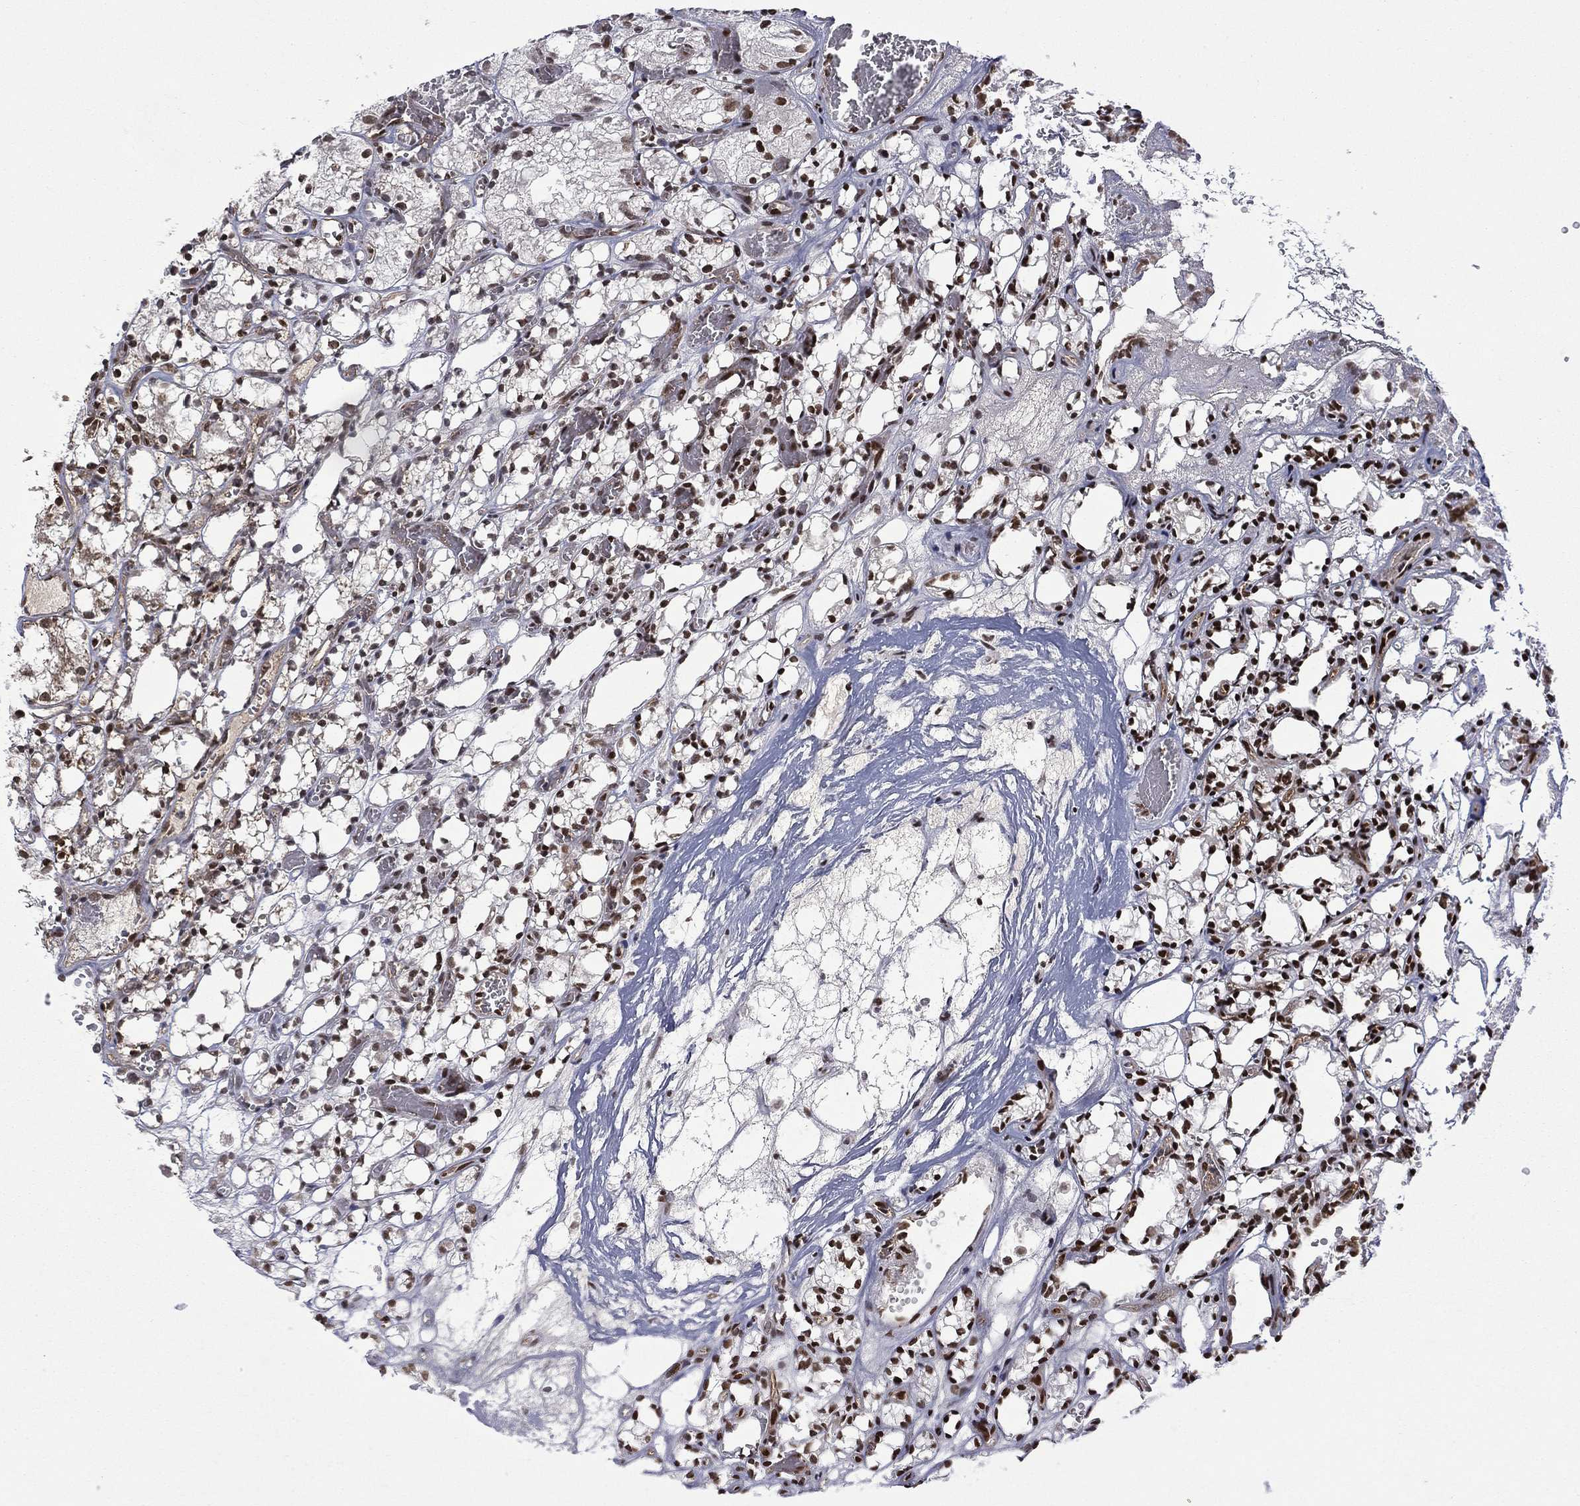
{"staining": {"intensity": "strong", "quantity": "25%-75%", "location": "nuclear"}, "tissue": "renal cancer", "cell_type": "Tumor cells", "image_type": "cancer", "snomed": [{"axis": "morphology", "description": "Adenocarcinoma, NOS"}, {"axis": "topography", "description": "Kidney"}], "caption": "A high-resolution micrograph shows IHC staining of adenocarcinoma (renal), which reveals strong nuclear positivity in approximately 25%-75% of tumor cells.", "gene": "C5orf24", "patient": {"sex": "female", "age": 69}}